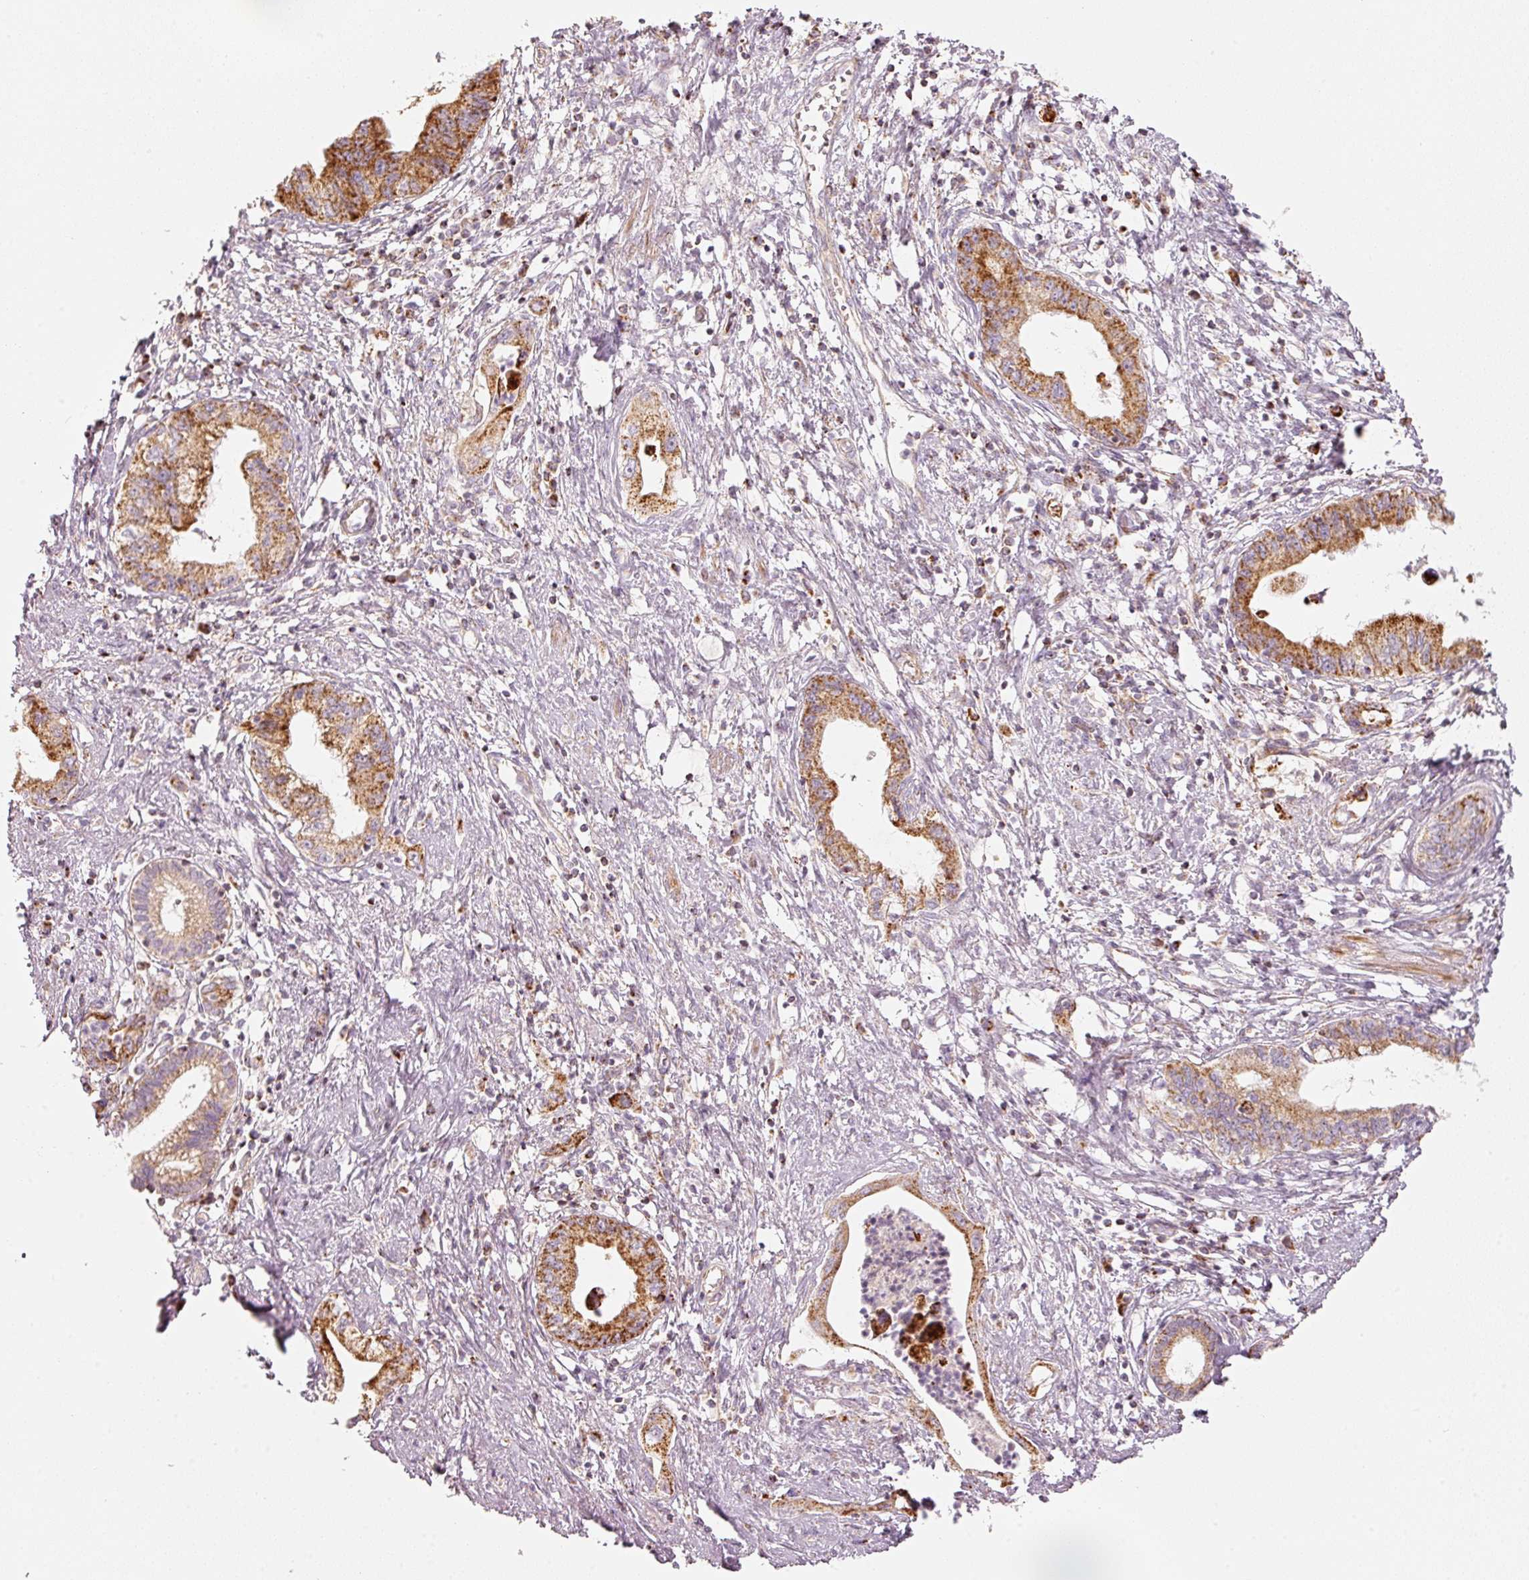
{"staining": {"intensity": "strong", "quantity": ">75%", "location": "cytoplasmic/membranous"}, "tissue": "pancreatic cancer", "cell_type": "Tumor cells", "image_type": "cancer", "snomed": [{"axis": "morphology", "description": "Adenocarcinoma, NOS"}, {"axis": "topography", "description": "Pancreas"}], "caption": "Immunohistochemistry (IHC) micrograph of human pancreatic adenocarcinoma stained for a protein (brown), which exhibits high levels of strong cytoplasmic/membranous positivity in about >75% of tumor cells.", "gene": "C17orf98", "patient": {"sex": "female", "age": 73}}